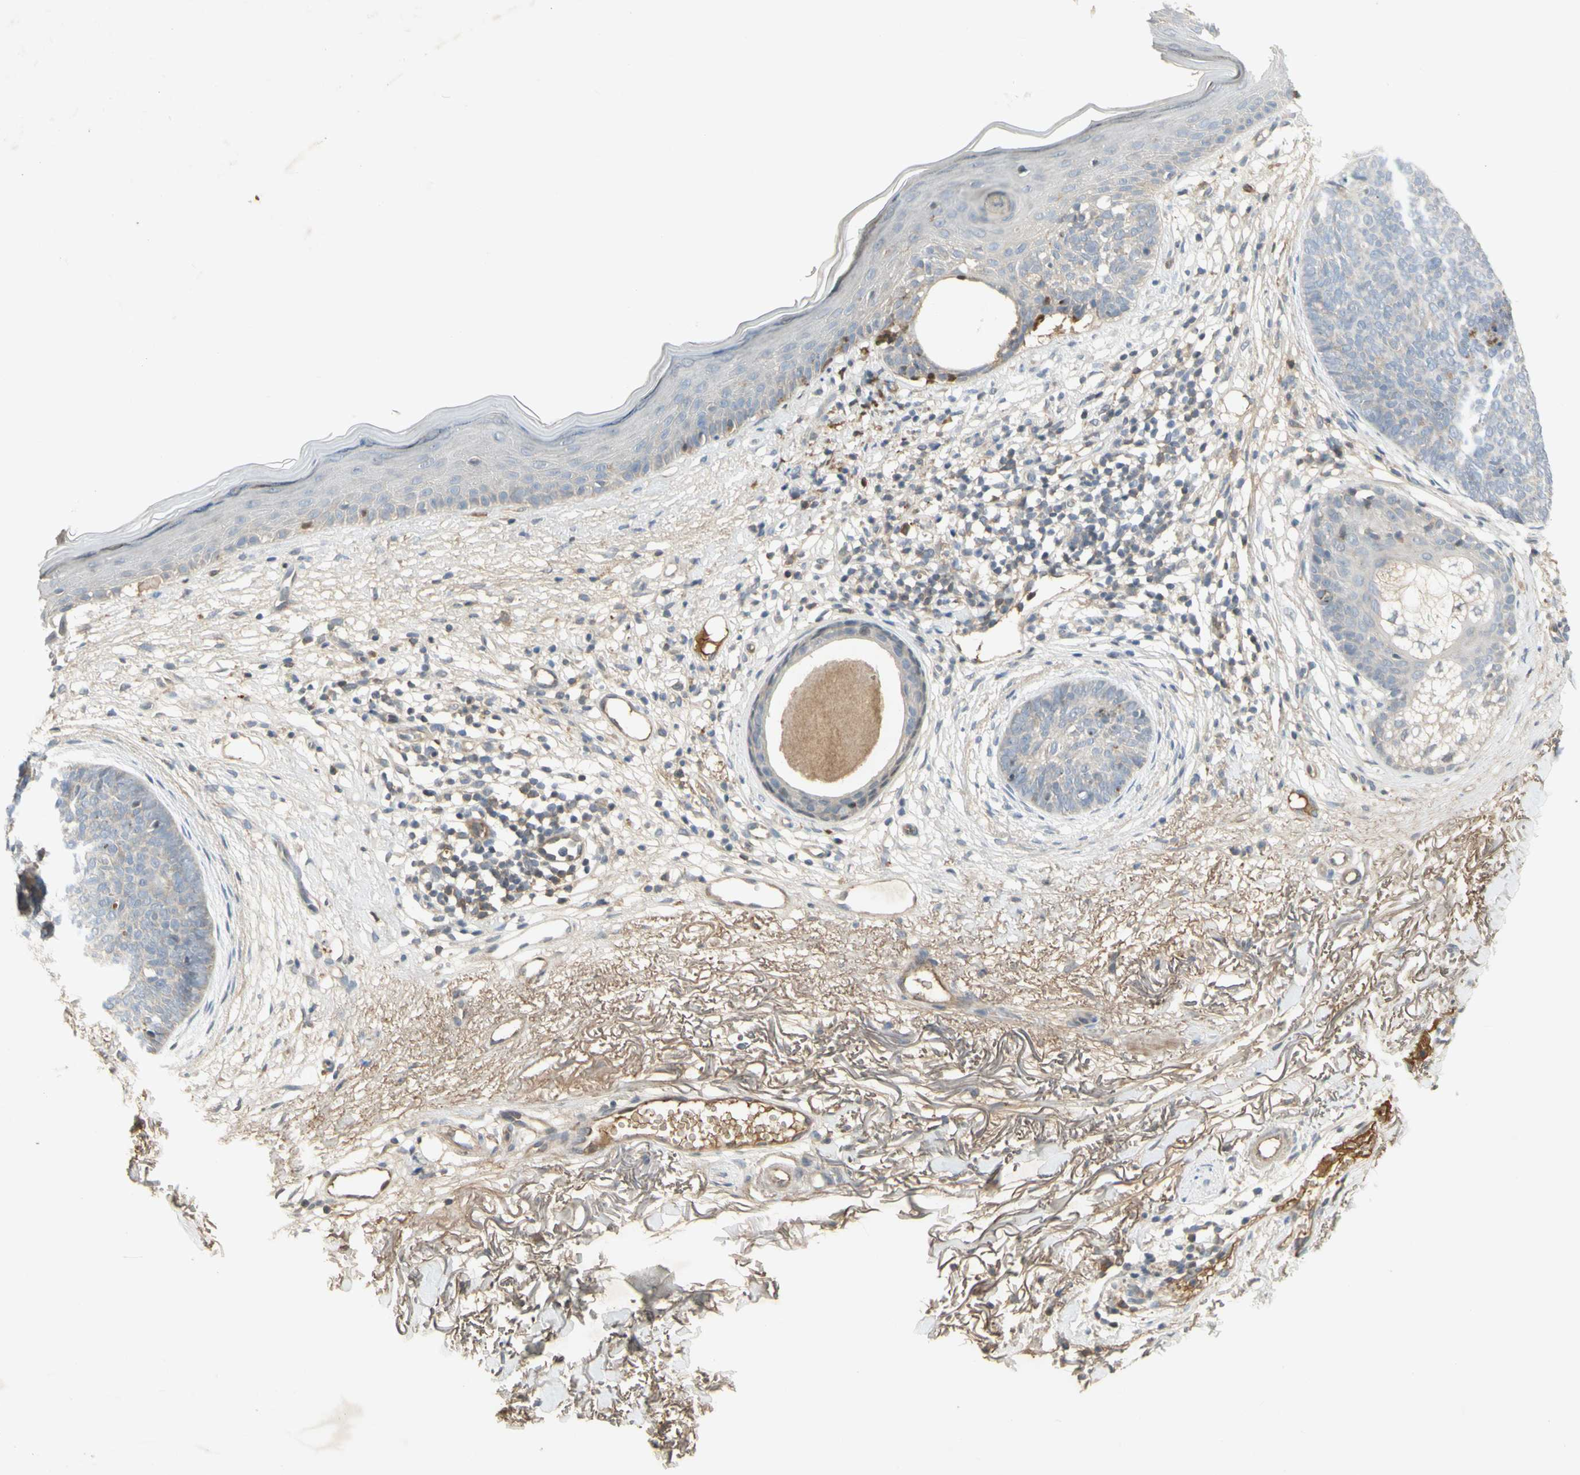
{"staining": {"intensity": "weak", "quantity": "<25%", "location": "cytoplasmic/membranous"}, "tissue": "skin cancer", "cell_type": "Tumor cells", "image_type": "cancer", "snomed": [{"axis": "morphology", "description": "Basal cell carcinoma"}, {"axis": "topography", "description": "Skin"}], "caption": "Skin cancer was stained to show a protein in brown. There is no significant positivity in tumor cells.", "gene": "NRG4", "patient": {"sex": "female", "age": 70}}